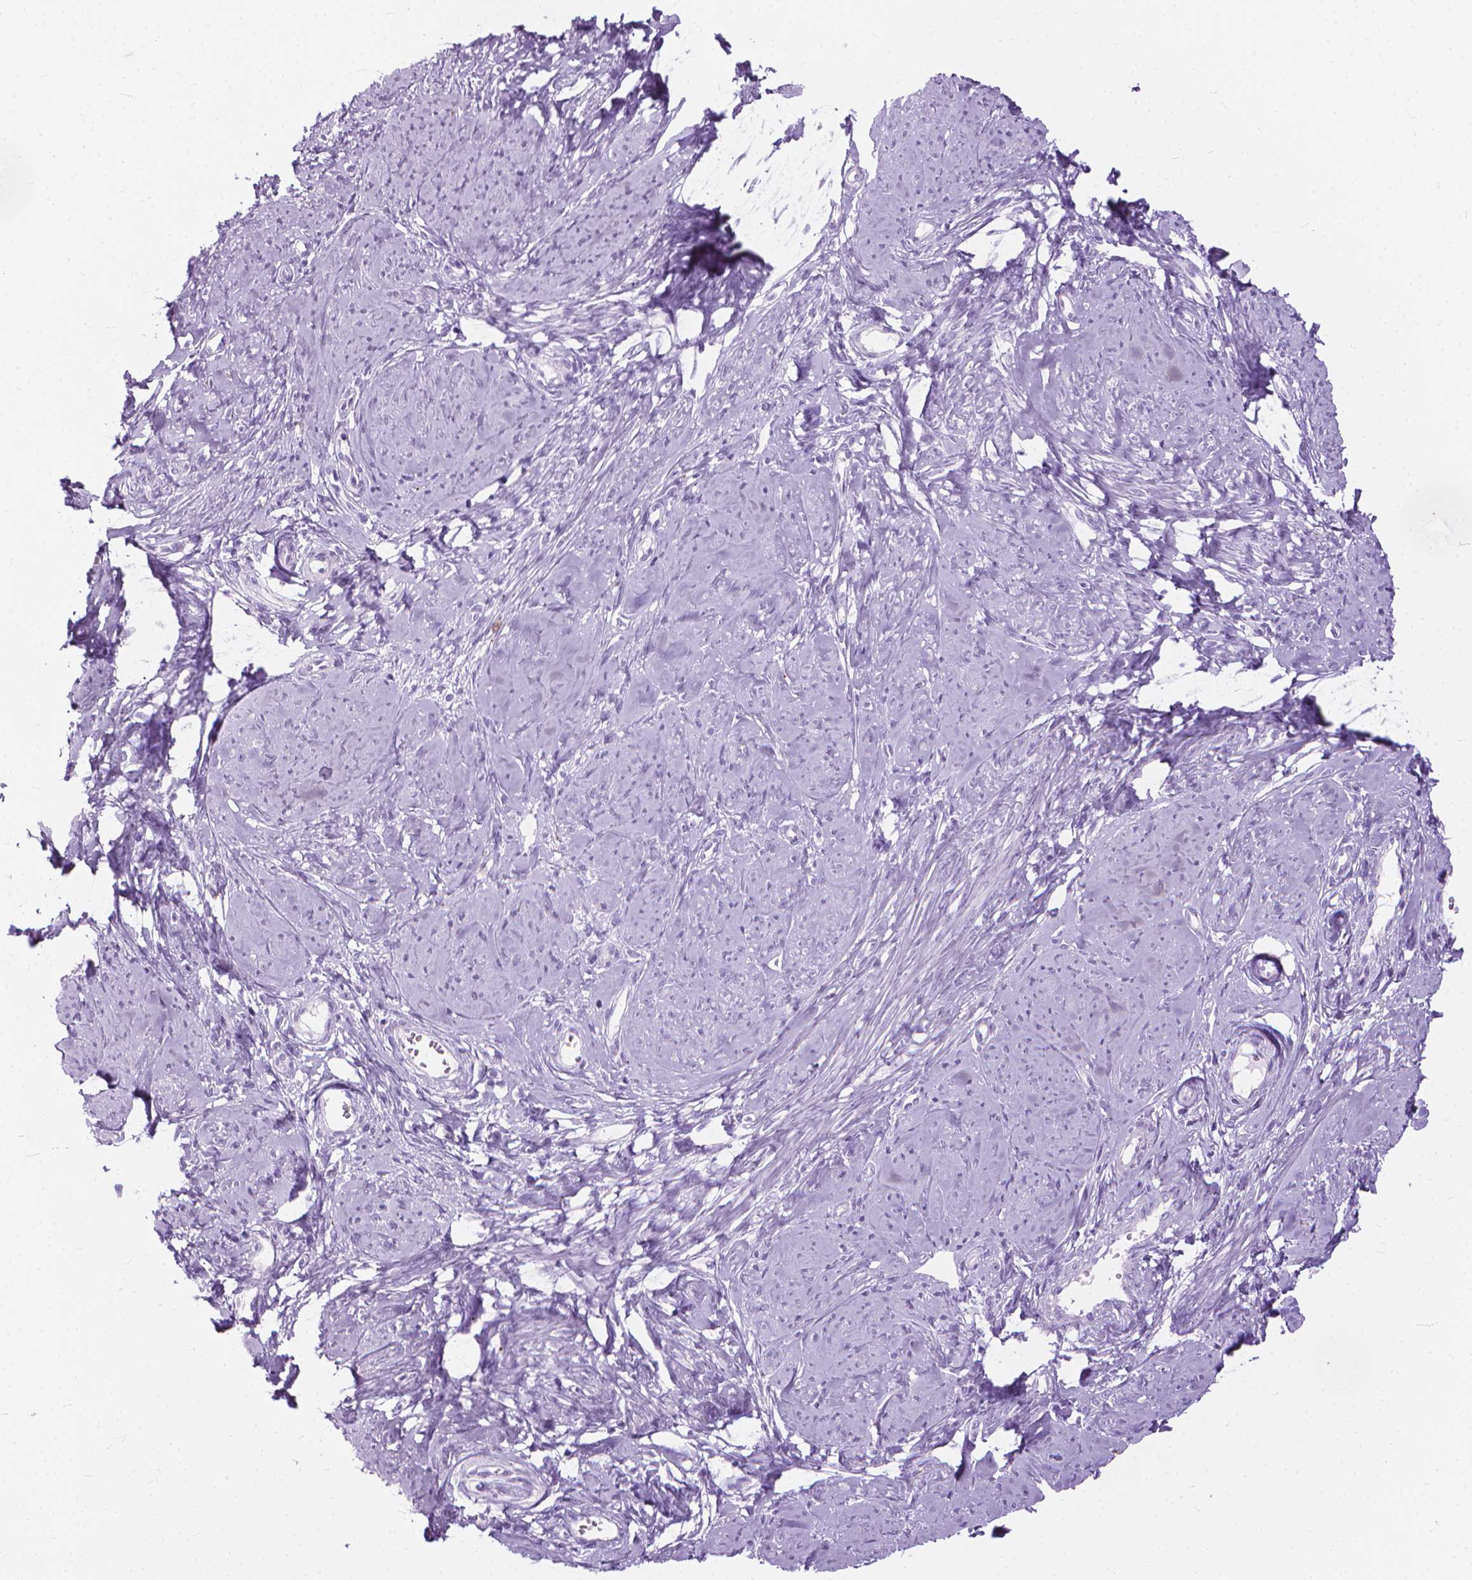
{"staining": {"intensity": "negative", "quantity": "none", "location": "none"}, "tissue": "smooth muscle", "cell_type": "Smooth muscle cells", "image_type": "normal", "snomed": [{"axis": "morphology", "description": "Normal tissue, NOS"}, {"axis": "topography", "description": "Smooth muscle"}], "caption": "A high-resolution image shows immunohistochemistry (IHC) staining of benign smooth muscle, which displays no significant expression in smooth muscle cells. (DAB (3,3'-diaminobenzidine) immunohistochemistry, high magnification).", "gene": "HTR2B", "patient": {"sex": "female", "age": 48}}